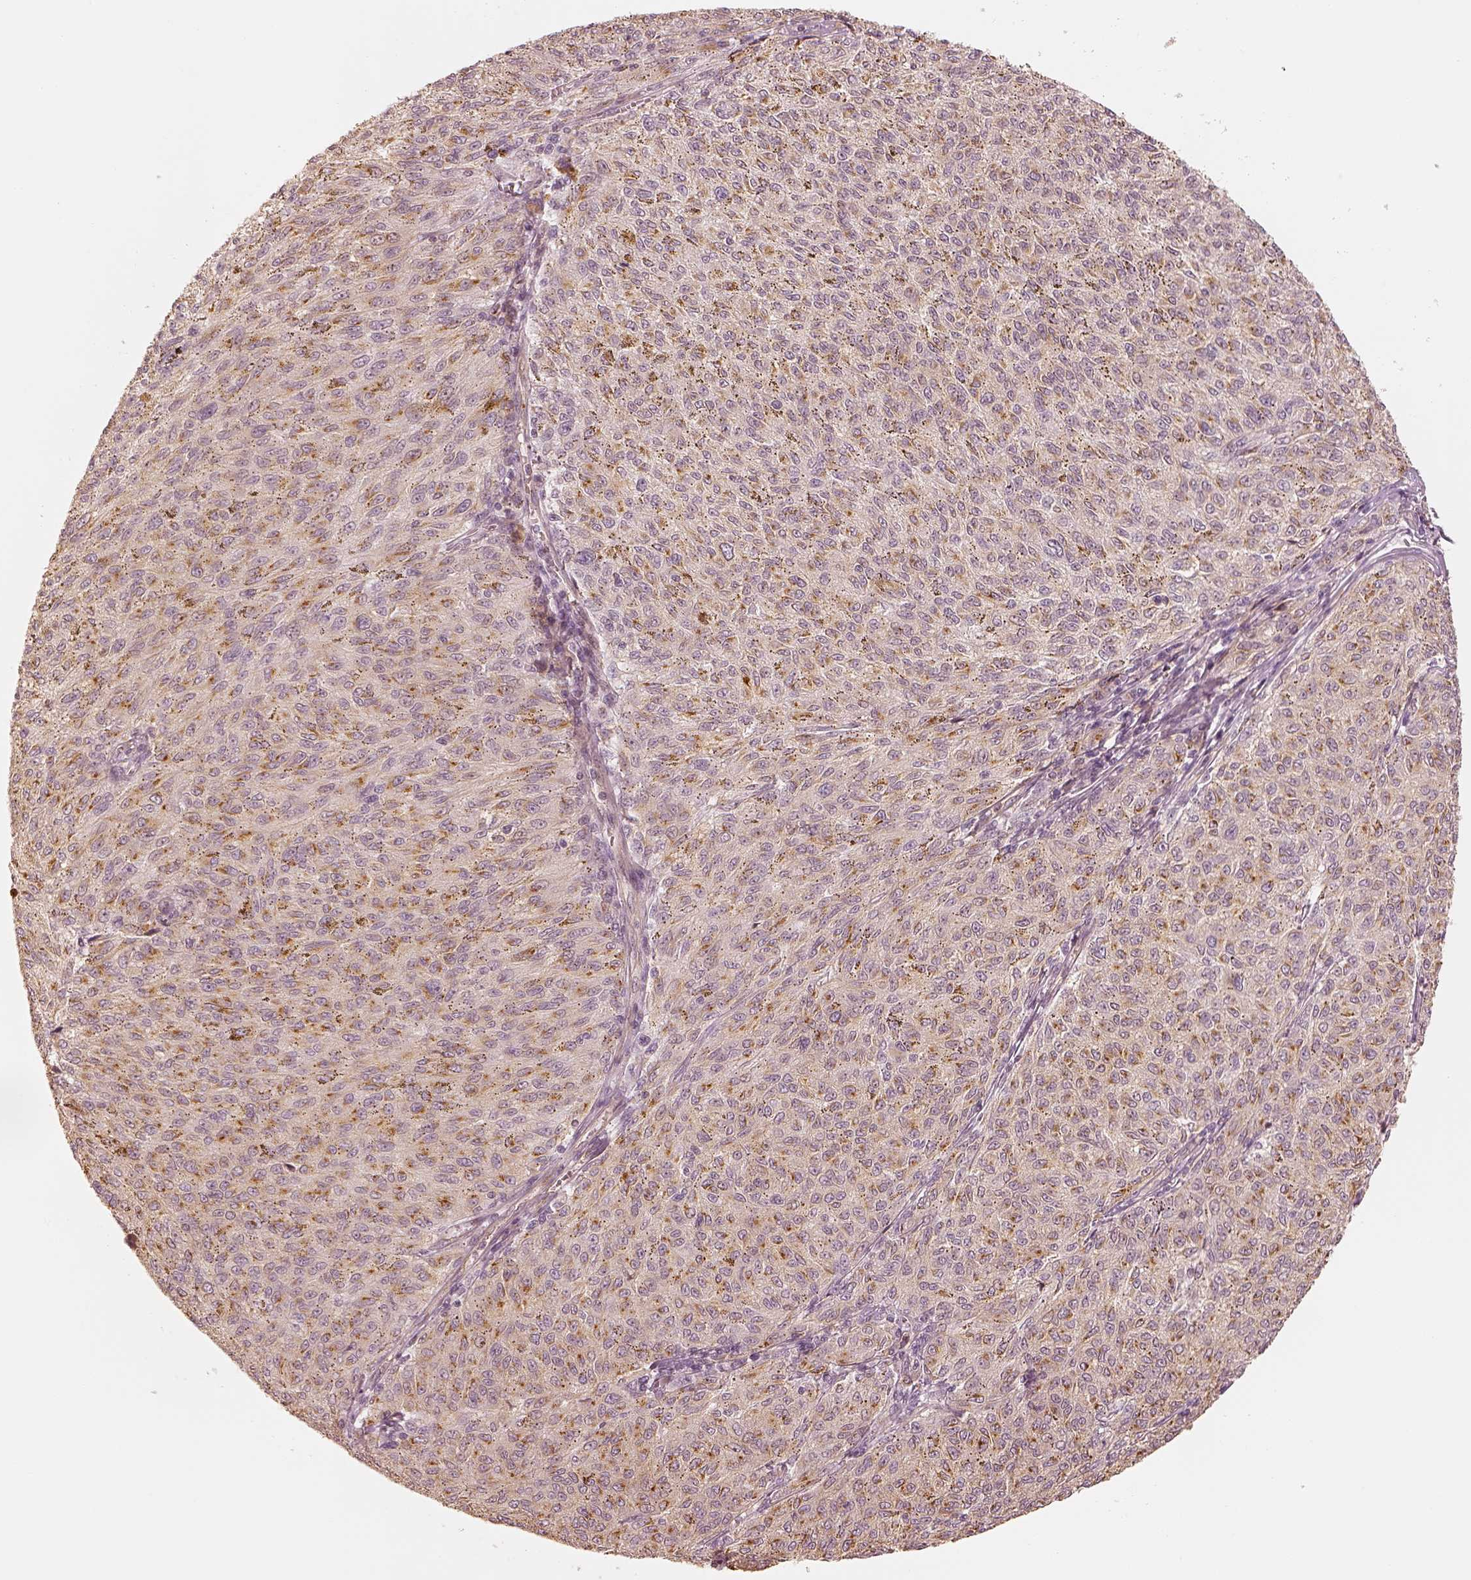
{"staining": {"intensity": "moderate", "quantity": "<25%", "location": "cytoplasmic/membranous"}, "tissue": "melanoma", "cell_type": "Tumor cells", "image_type": "cancer", "snomed": [{"axis": "morphology", "description": "Malignant melanoma, NOS"}, {"axis": "topography", "description": "Skin"}], "caption": "IHC of malignant melanoma shows low levels of moderate cytoplasmic/membranous expression in approximately <25% of tumor cells. (IHC, brightfield microscopy, high magnification).", "gene": "GORASP2", "patient": {"sex": "female", "age": 72}}